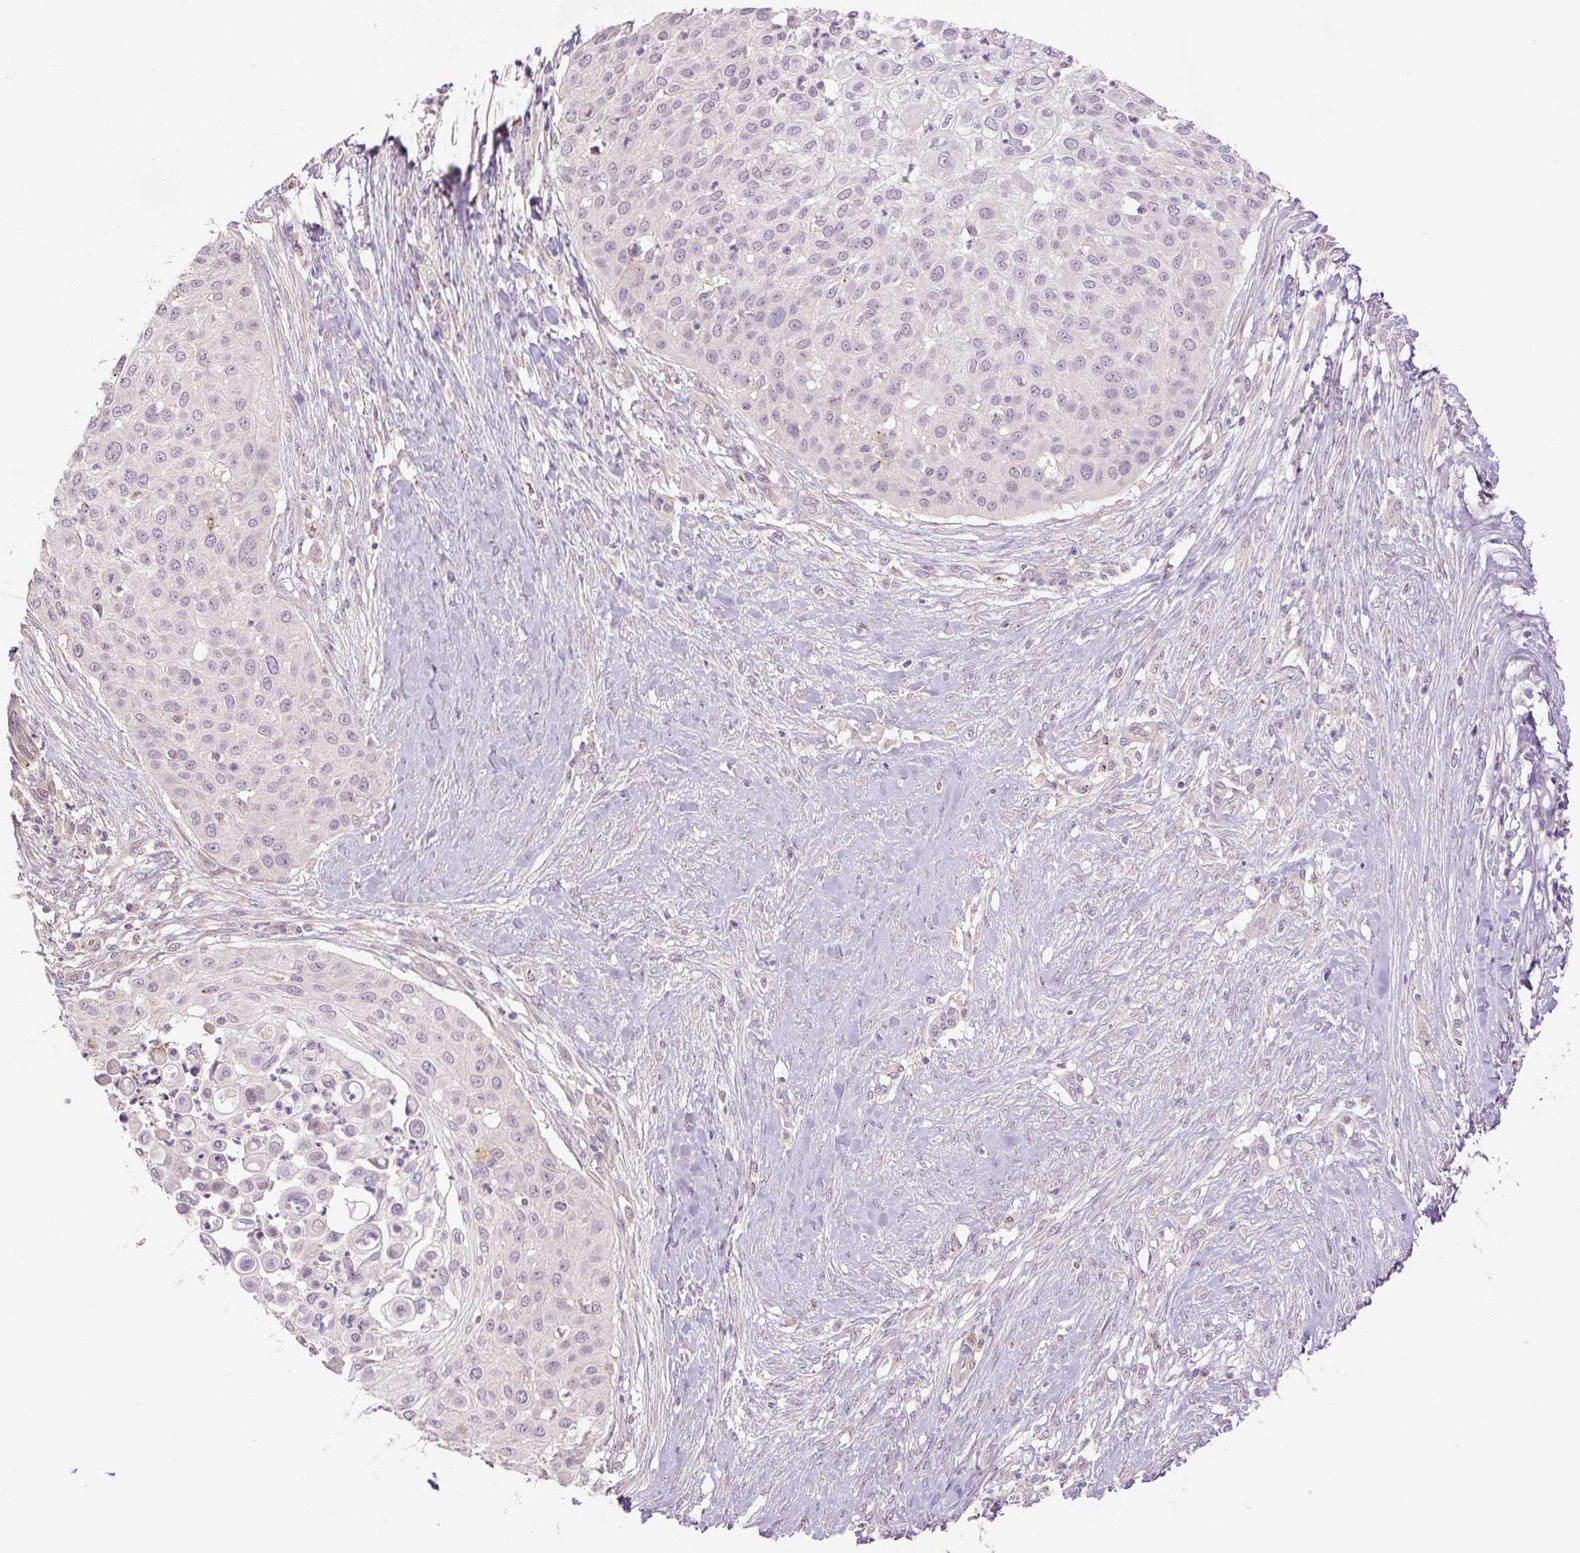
{"staining": {"intensity": "negative", "quantity": "none", "location": "none"}, "tissue": "skin cancer", "cell_type": "Tumor cells", "image_type": "cancer", "snomed": [{"axis": "morphology", "description": "Squamous cell carcinoma, NOS"}, {"axis": "topography", "description": "Skin"}], "caption": "This is an IHC histopathology image of human skin cancer. There is no positivity in tumor cells.", "gene": "HABP4", "patient": {"sex": "female", "age": 87}}